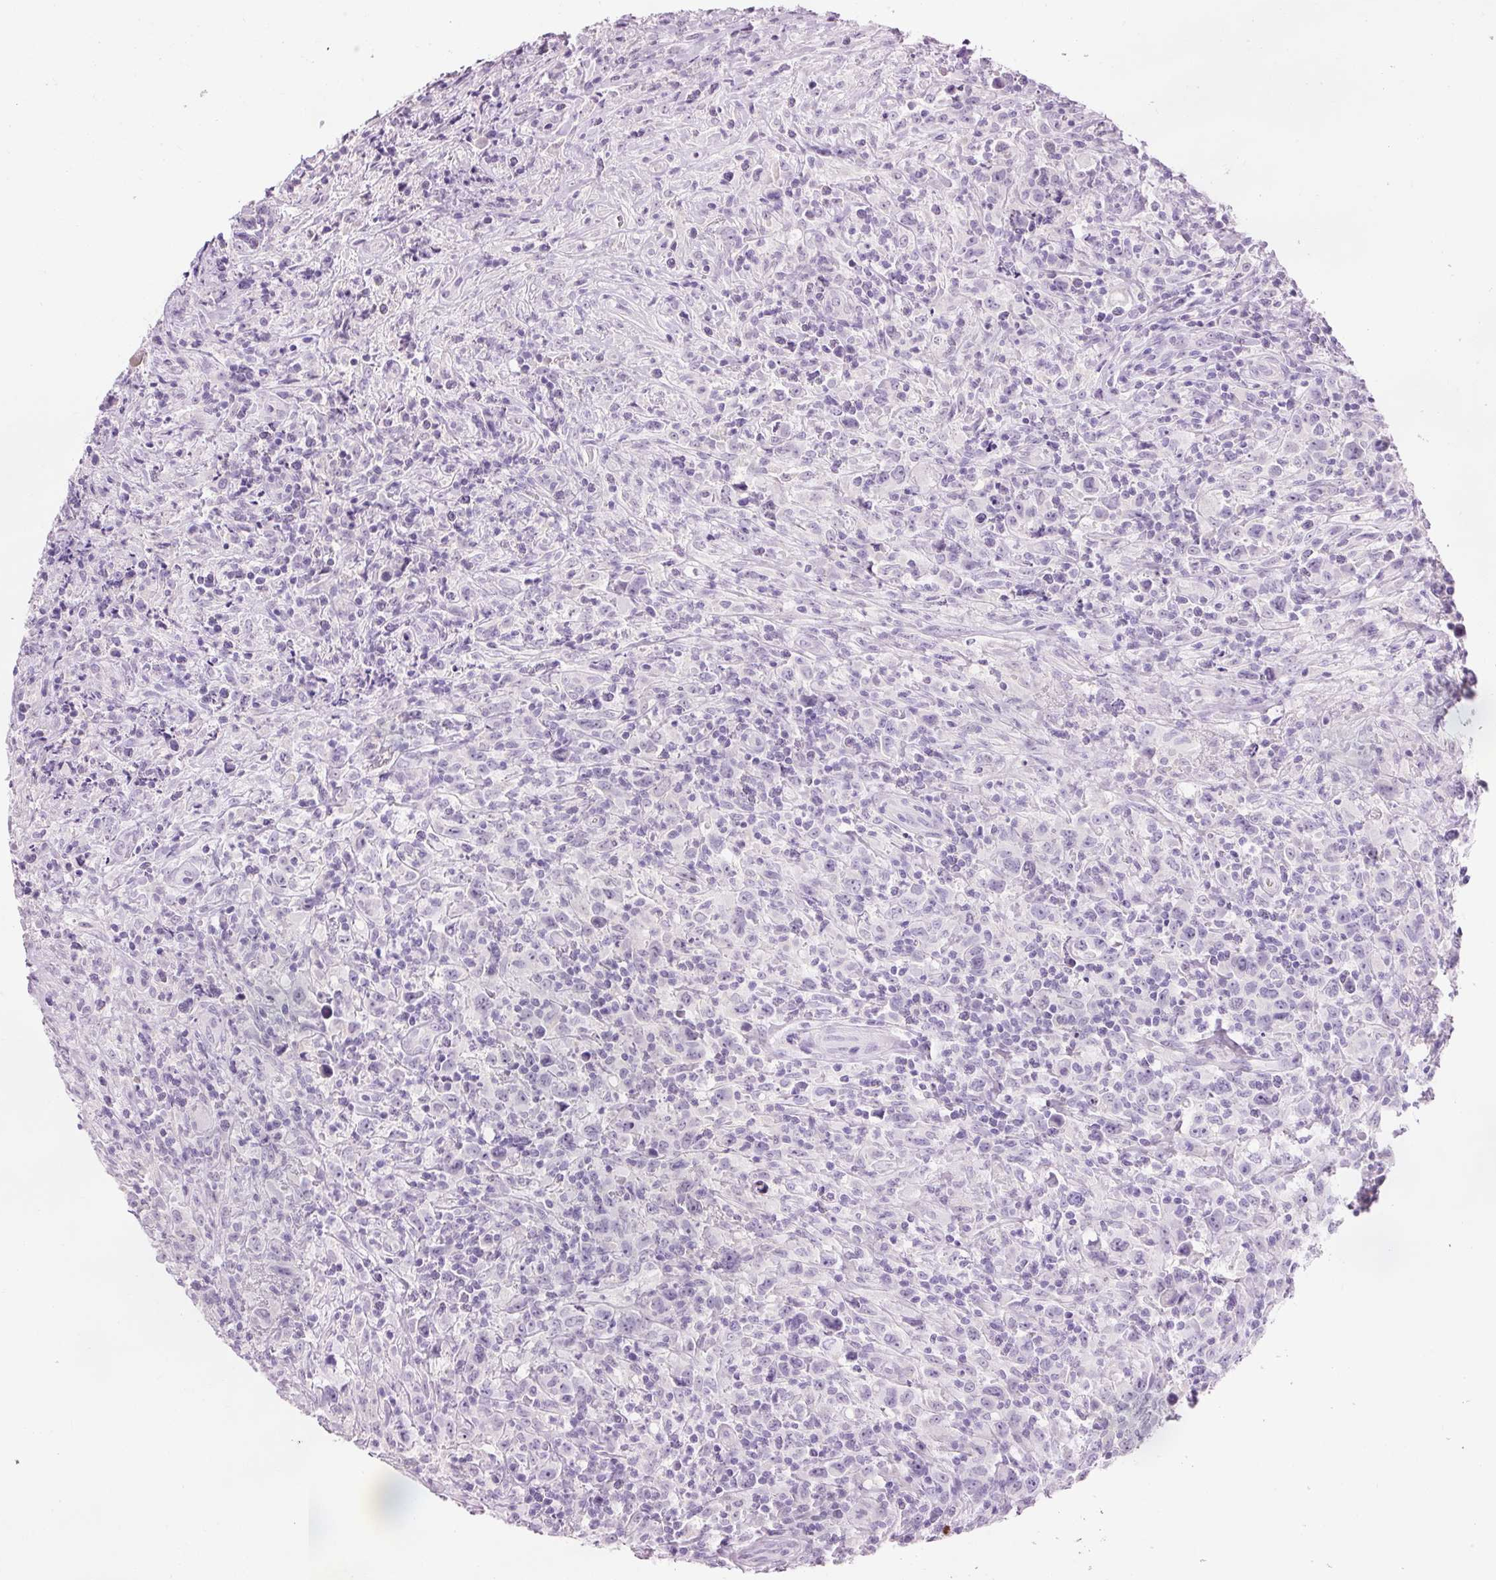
{"staining": {"intensity": "negative", "quantity": "none", "location": "none"}, "tissue": "lymphoma", "cell_type": "Tumor cells", "image_type": "cancer", "snomed": [{"axis": "morphology", "description": "Hodgkin's disease, NOS"}, {"axis": "topography", "description": "Lymph node"}], "caption": "Hodgkin's disease was stained to show a protein in brown. There is no significant staining in tumor cells. Brightfield microscopy of IHC stained with DAB (3,3'-diaminobenzidine) (brown) and hematoxylin (blue), captured at high magnification.", "gene": "DHRS11", "patient": {"sex": "female", "age": 18}}